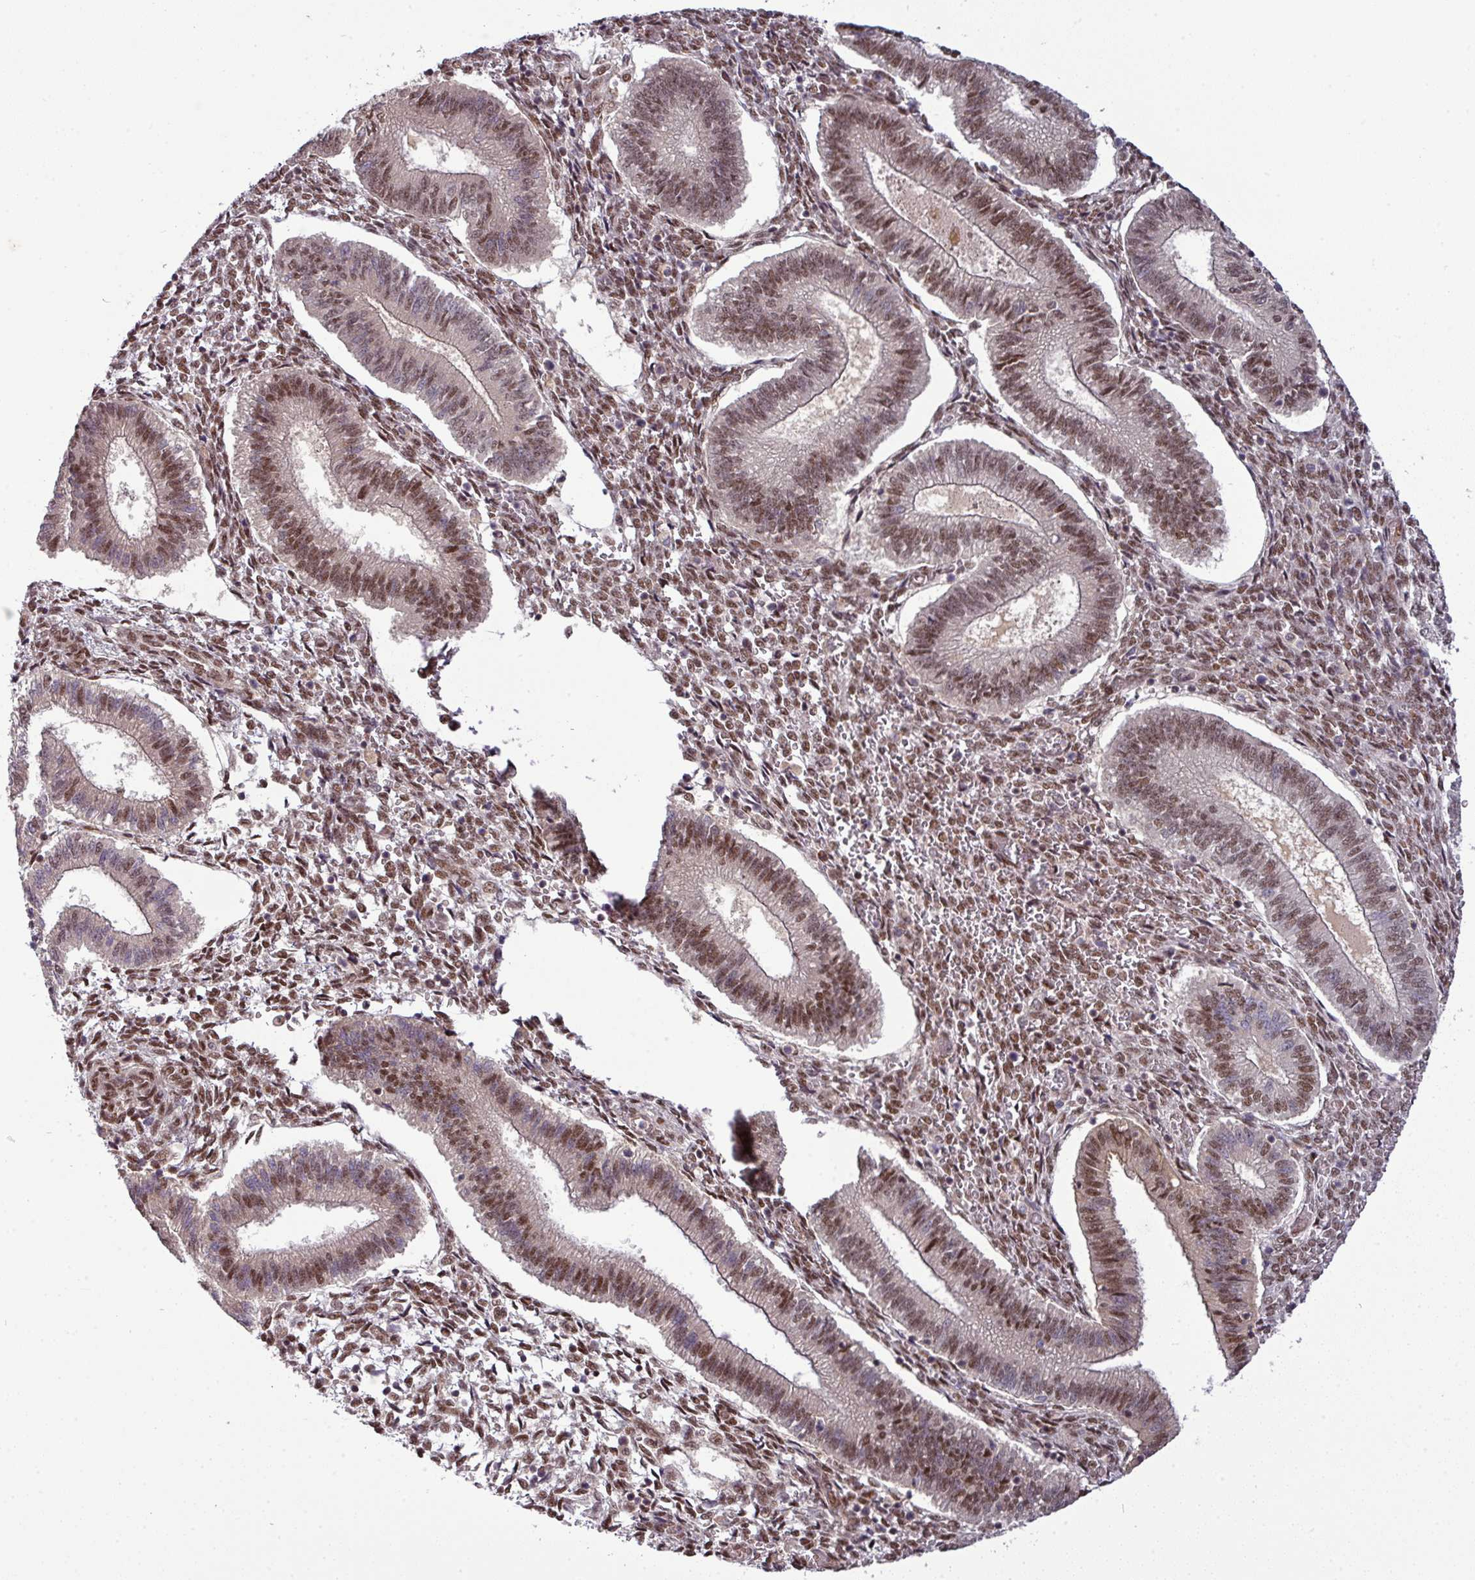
{"staining": {"intensity": "moderate", "quantity": "25%-75%", "location": "nuclear"}, "tissue": "endometrium", "cell_type": "Cells in endometrial stroma", "image_type": "normal", "snomed": [{"axis": "morphology", "description": "Normal tissue, NOS"}, {"axis": "topography", "description": "Endometrium"}], "caption": "Moderate nuclear protein expression is identified in about 25%-75% of cells in endometrial stroma in endometrium. The staining is performed using DAB (3,3'-diaminobenzidine) brown chromogen to label protein expression. The nuclei are counter-stained blue using hematoxylin.", "gene": "CIC", "patient": {"sex": "female", "age": 25}}